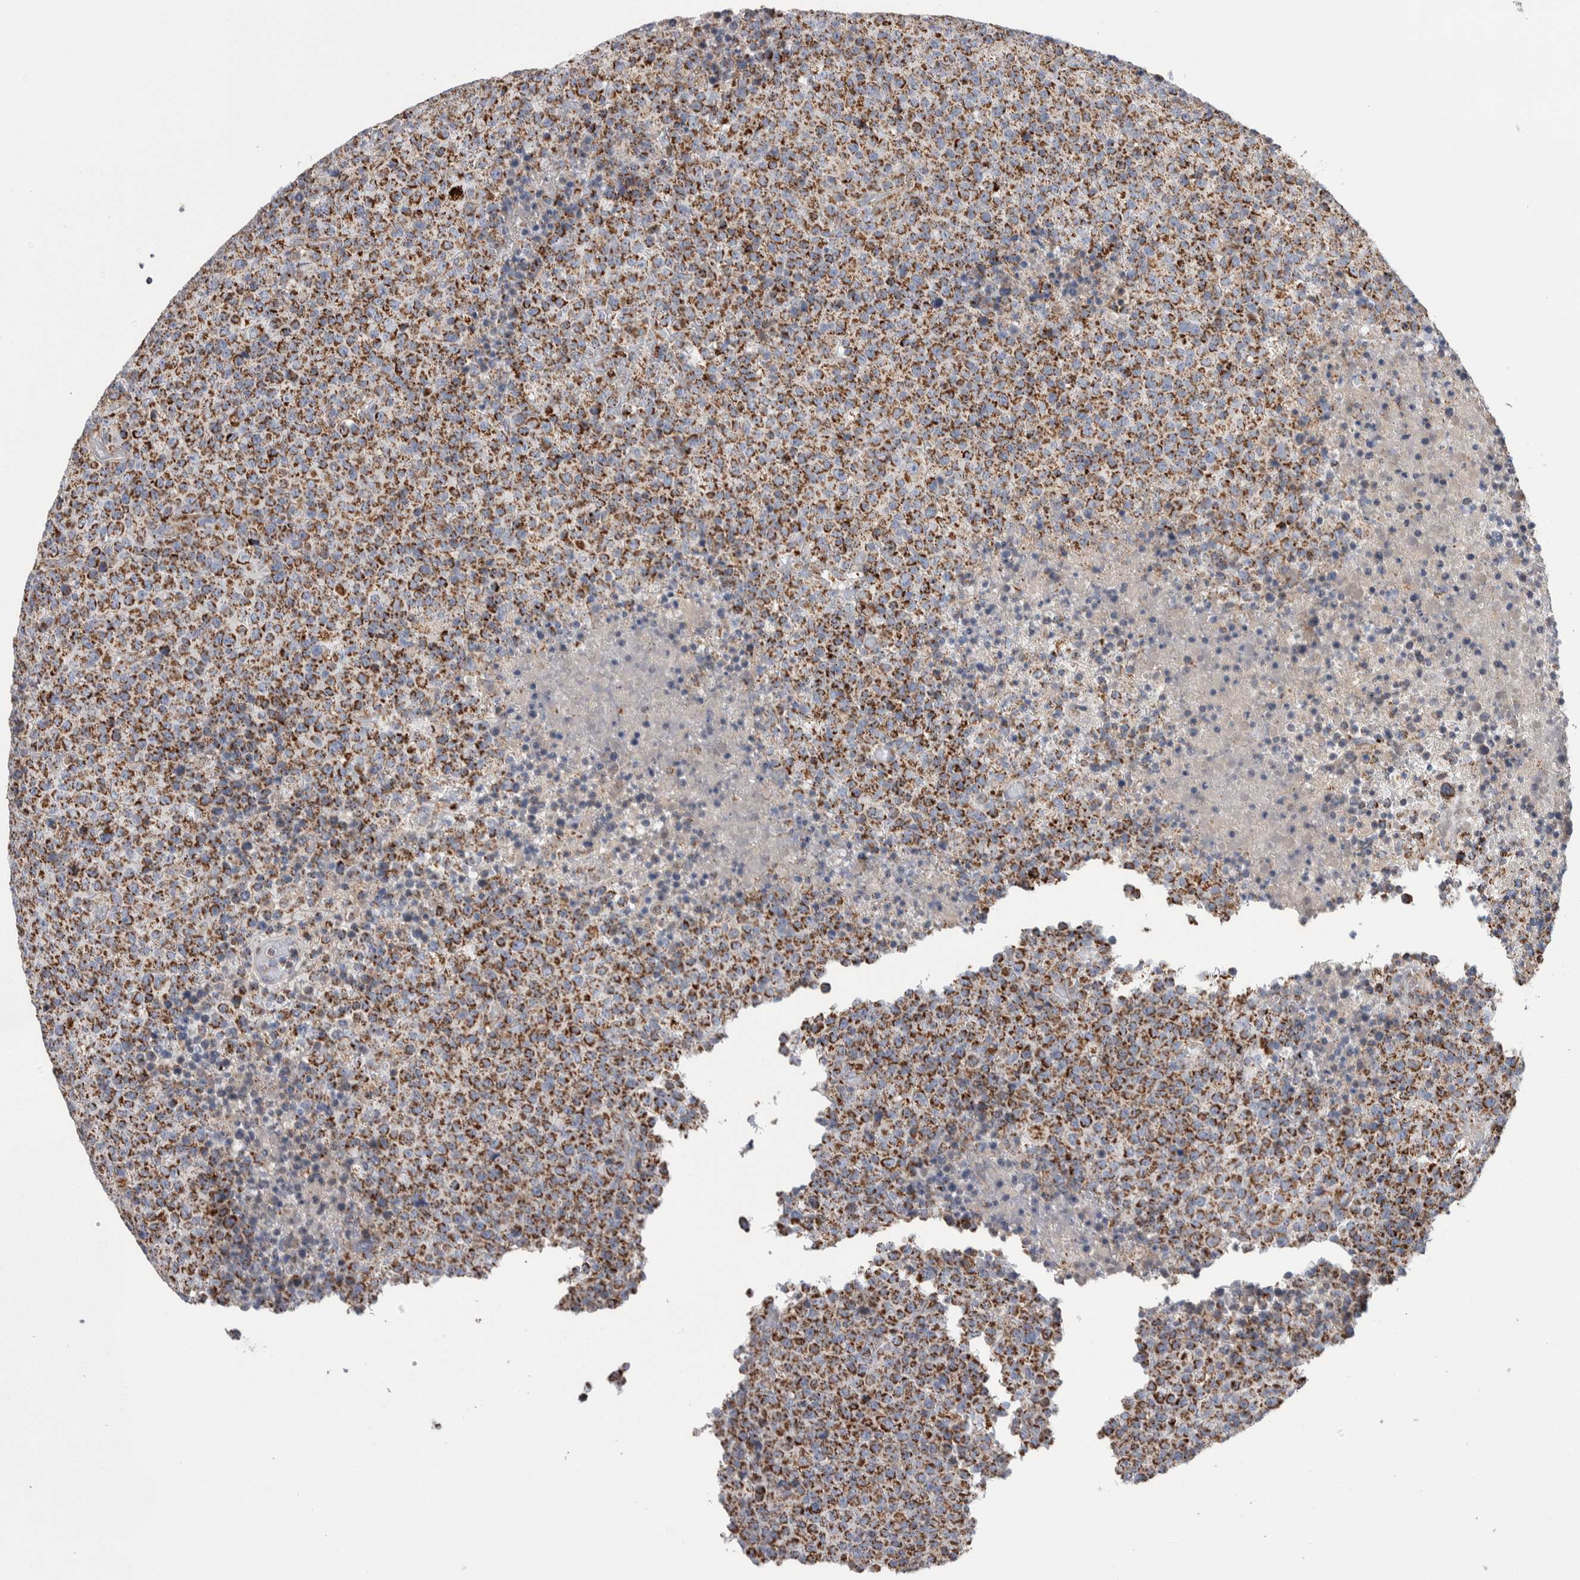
{"staining": {"intensity": "moderate", "quantity": ">75%", "location": "cytoplasmic/membranous"}, "tissue": "lymphoma", "cell_type": "Tumor cells", "image_type": "cancer", "snomed": [{"axis": "morphology", "description": "Malignant lymphoma, non-Hodgkin's type, High grade"}, {"axis": "topography", "description": "Lymph node"}], "caption": "Protein expression analysis of human malignant lymphoma, non-Hodgkin's type (high-grade) reveals moderate cytoplasmic/membranous expression in about >75% of tumor cells. The protein is stained brown, and the nuclei are stained in blue (DAB IHC with brightfield microscopy, high magnification).", "gene": "ETFA", "patient": {"sex": "male", "age": 13}}